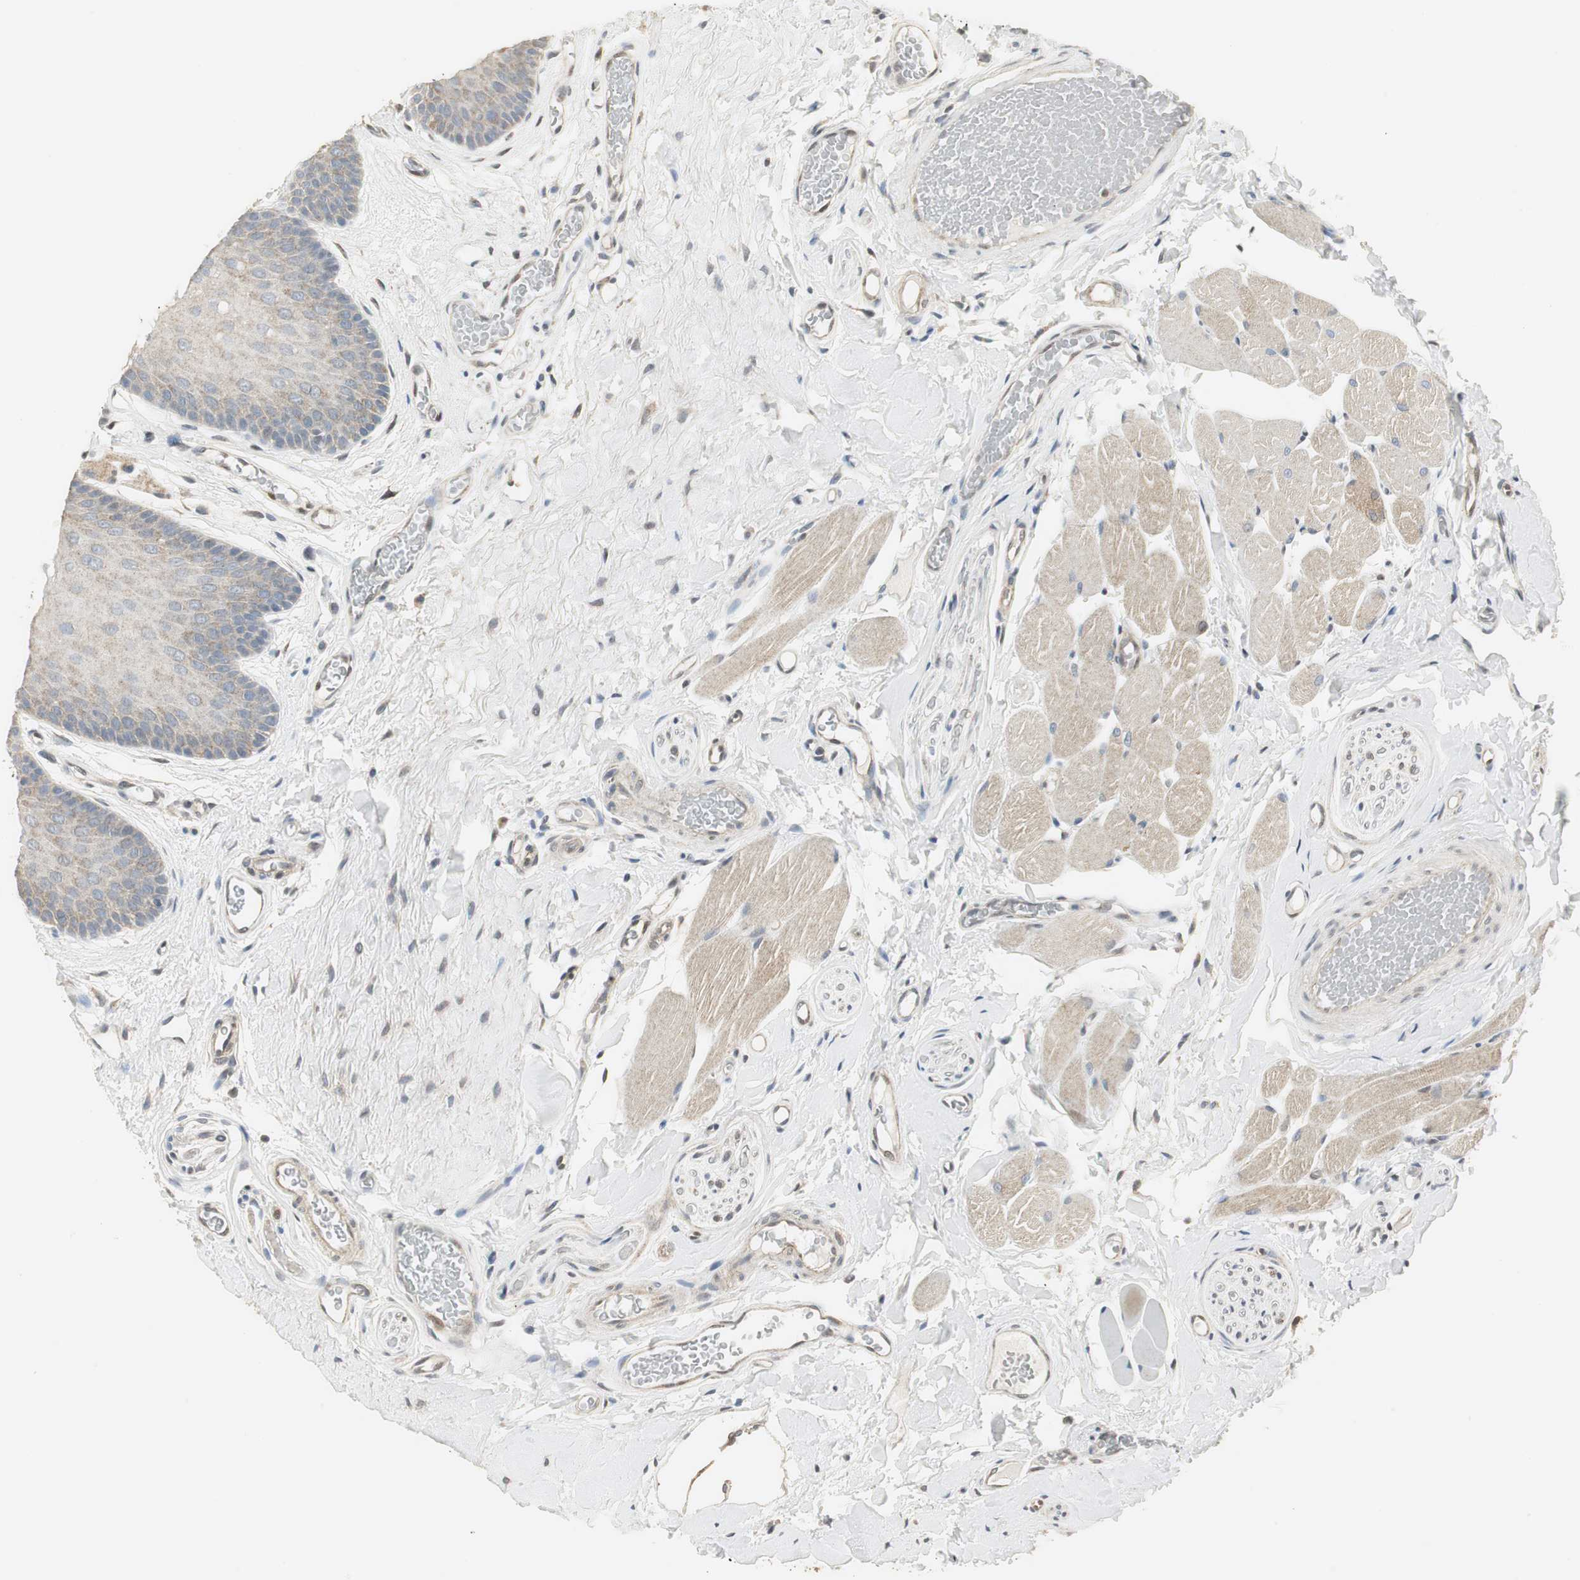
{"staining": {"intensity": "weak", "quantity": "25%-75%", "location": "cytoplasmic/membranous"}, "tissue": "oral mucosa", "cell_type": "Squamous epithelial cells", "image_type": "normal", "snomed": [{"axis": "morphology", "description": "Normal tissue, NOS"}, {"axis": "topography", "description": "Oral tissue"}], "caption": "An IHC image of normal tissue is shown. Protein staining in brown highlights weak cytoplasmic/membranous positivity in oral mucosa within squamous epithelial cells. Nuclei are stained in blue.", "gene": "CCT5", "patient": {"sex": "male", "age": 54}}